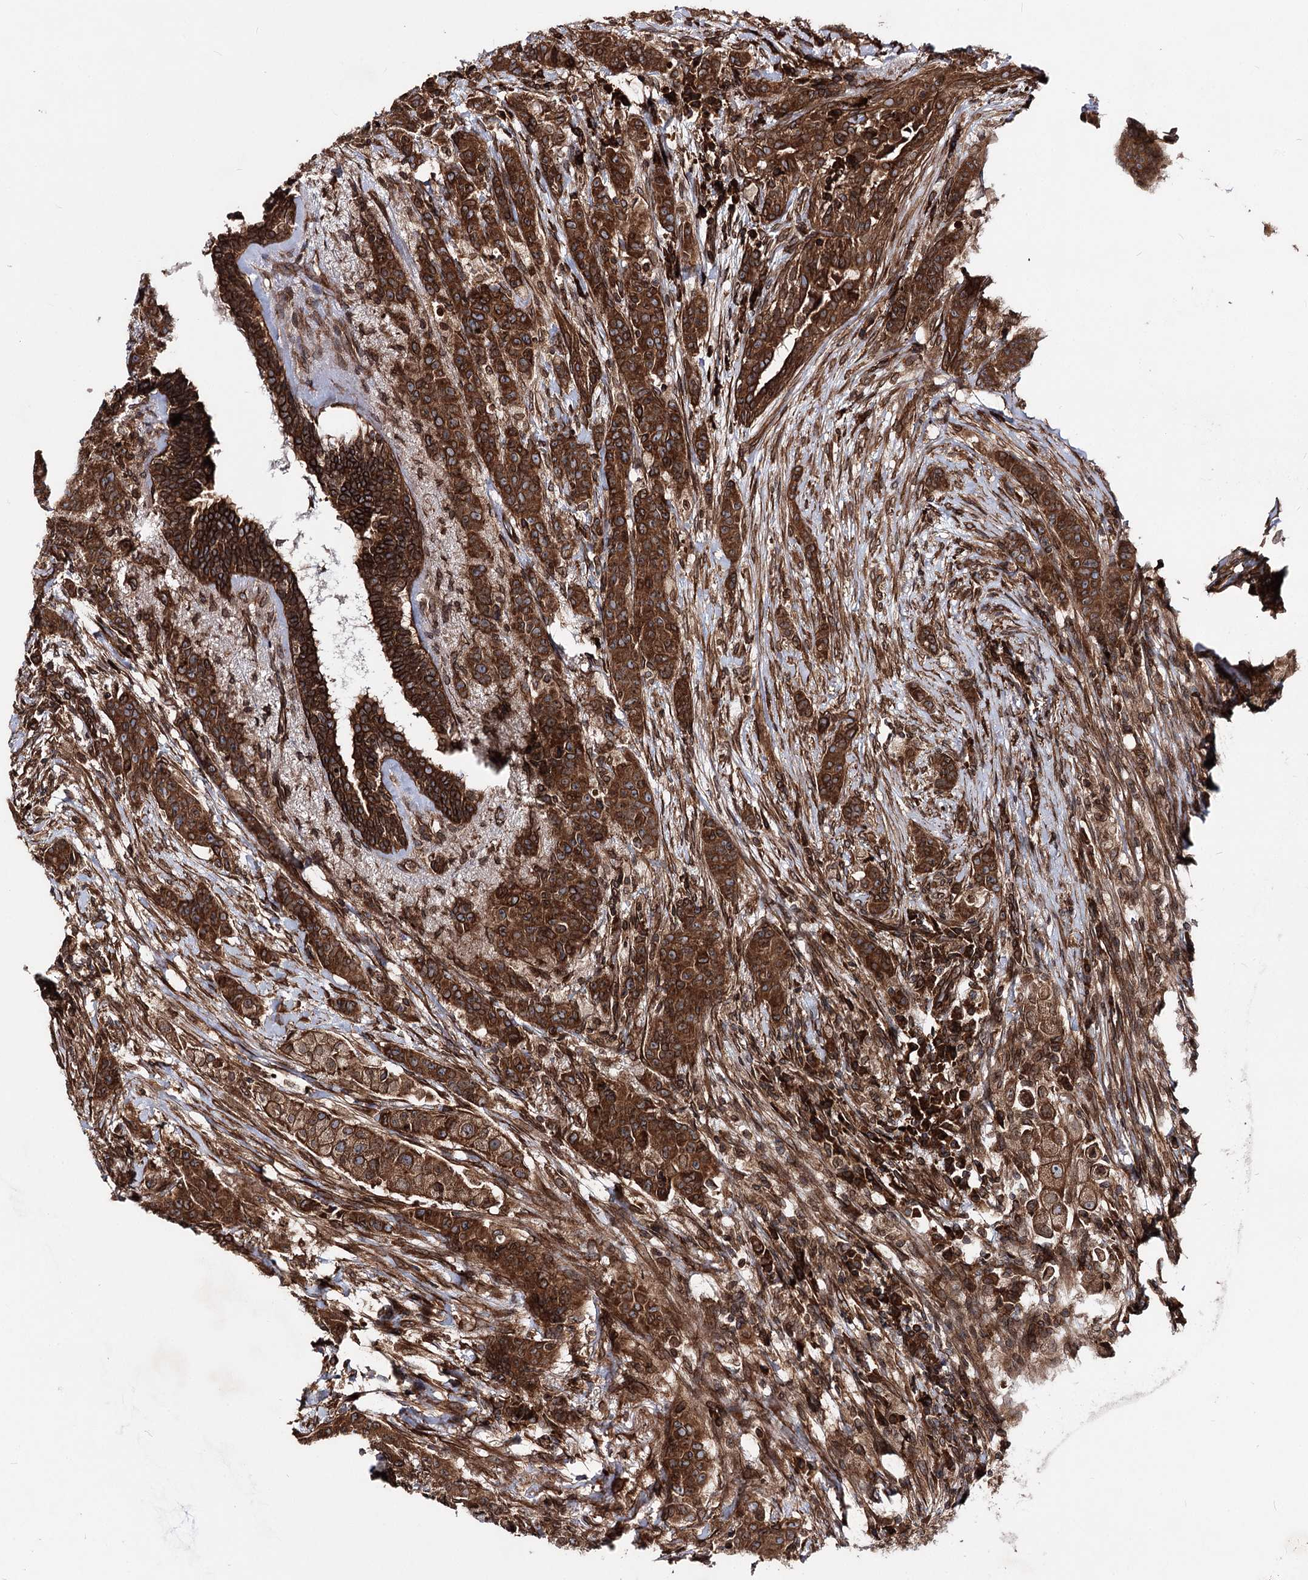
{"staining": {"intensity": "strong", "quantity": ">75%", "location": "cytoplasmic/membranous"}, "tissue": "breast cancer", "cell_type": "Tumor cells", "image_type": "cancer", "snomed": [{"axis": "morphology", "description": "Duct carcinoma"}, {"axis": "topography", "description": "Breast"}], "caption": "Tumor cells demonstrate strong cytoplasmic/membranous expression in about >75% of cells in breast cancer (infiltrating ductal carcinoma). The staining is performed using DAB brown chromogen to label protein expression. The nuclei are counter-stained blue using hematoxylin.", "gene": "FGFR1OP2", "patient": {"sex": "female", "age": 40}}